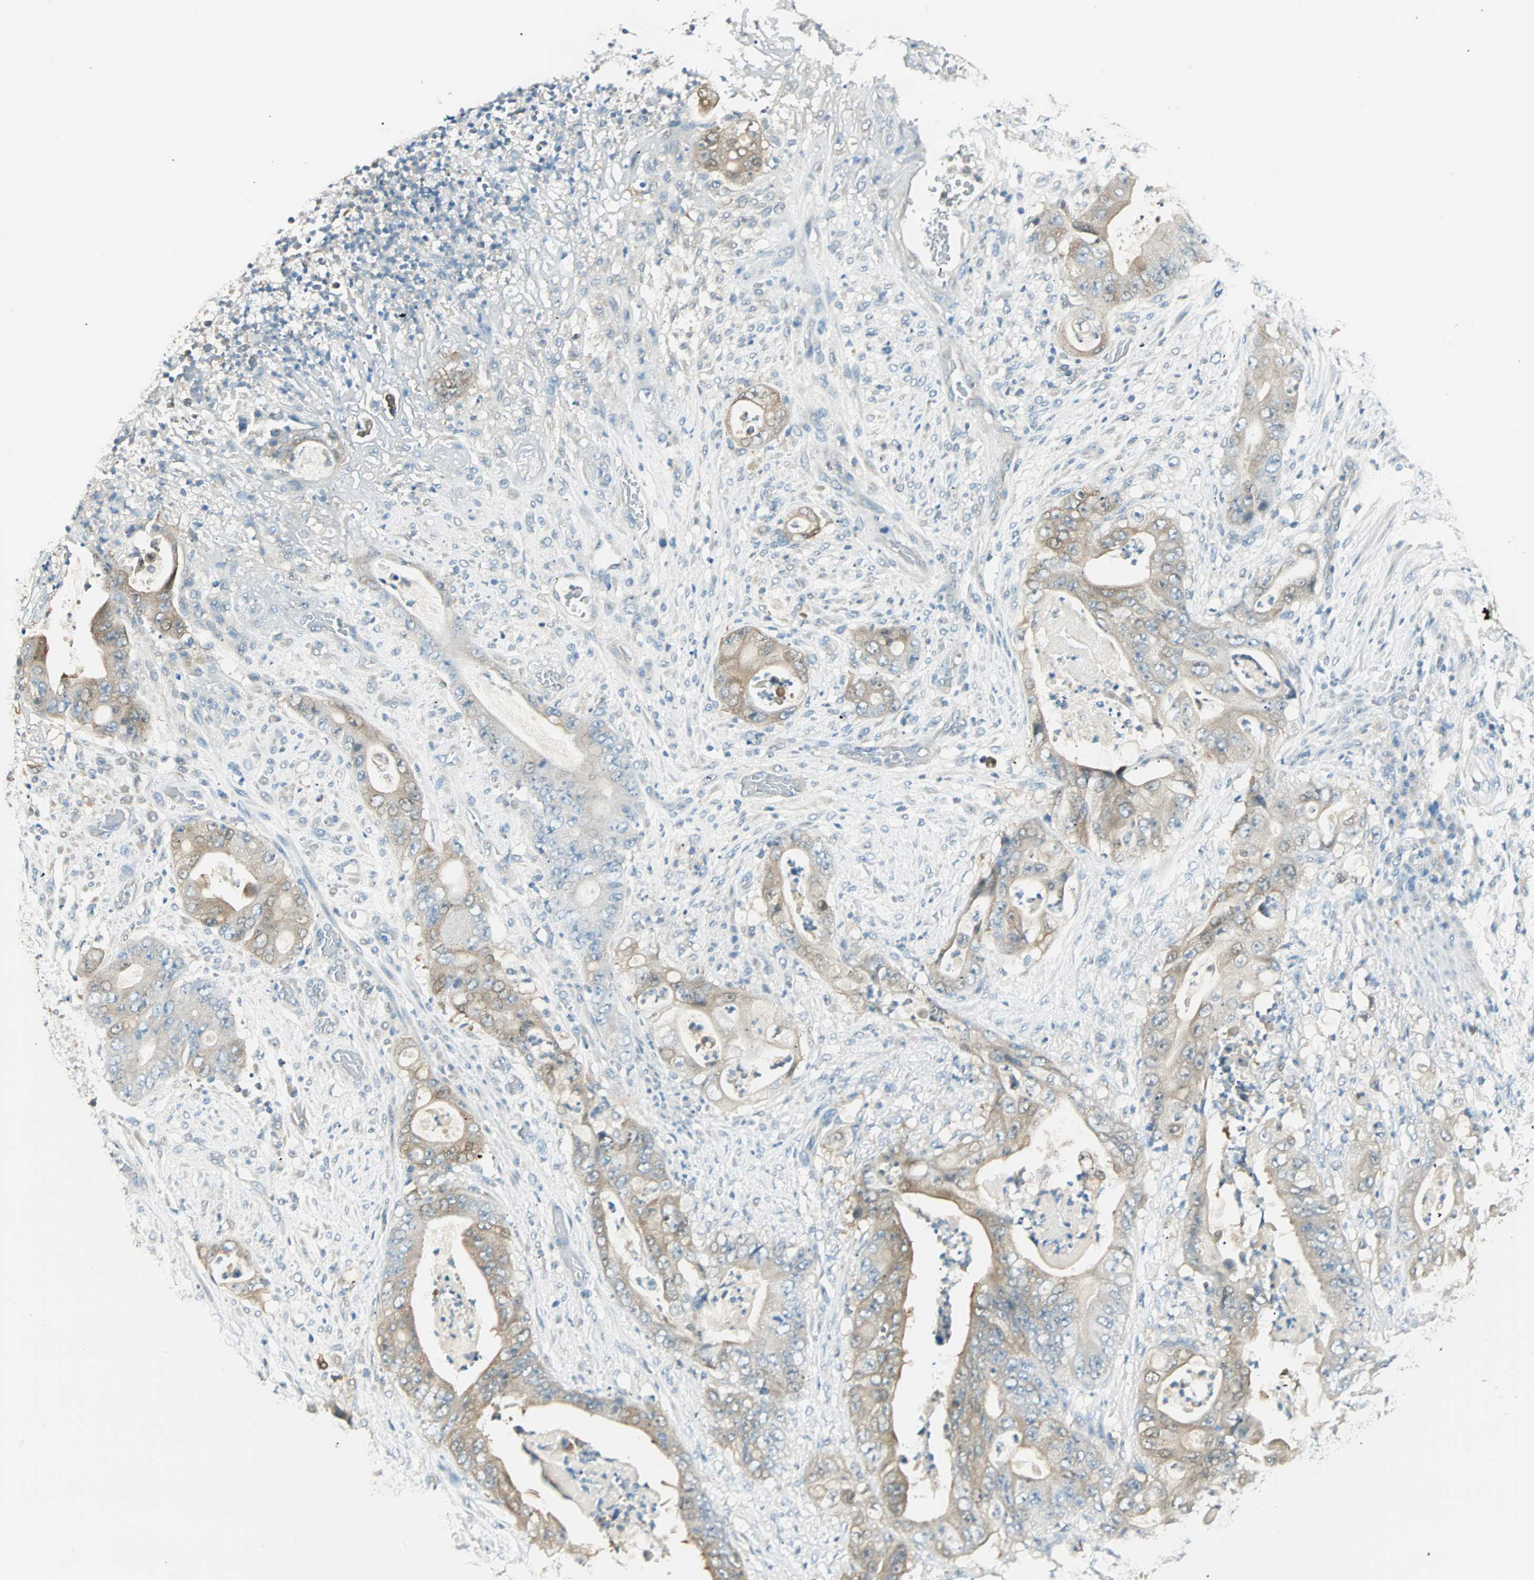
{"staining": {"intensity": "moderate", "quantity": ">75%", "location": "cytoplasmic/membranous"}, "tissue": "stomach cancer", "cell_type": "Tumor cells", "image_type": "cancer", "snomed": [{"axis": "morphology", "description": "Adenocarcinoma, NOS"}, {"axis": "topography", "description": "Stomach"}], "caption": "Protein analysis of stomach cancer tissue demonstrates moderate cytoplasmic/membranous staining in about >75% of tumor cells. (IHC, brightfield microscopy, high magnification).", "gene": "S100A1", "patient": {"sex": "female", "age": 73}}